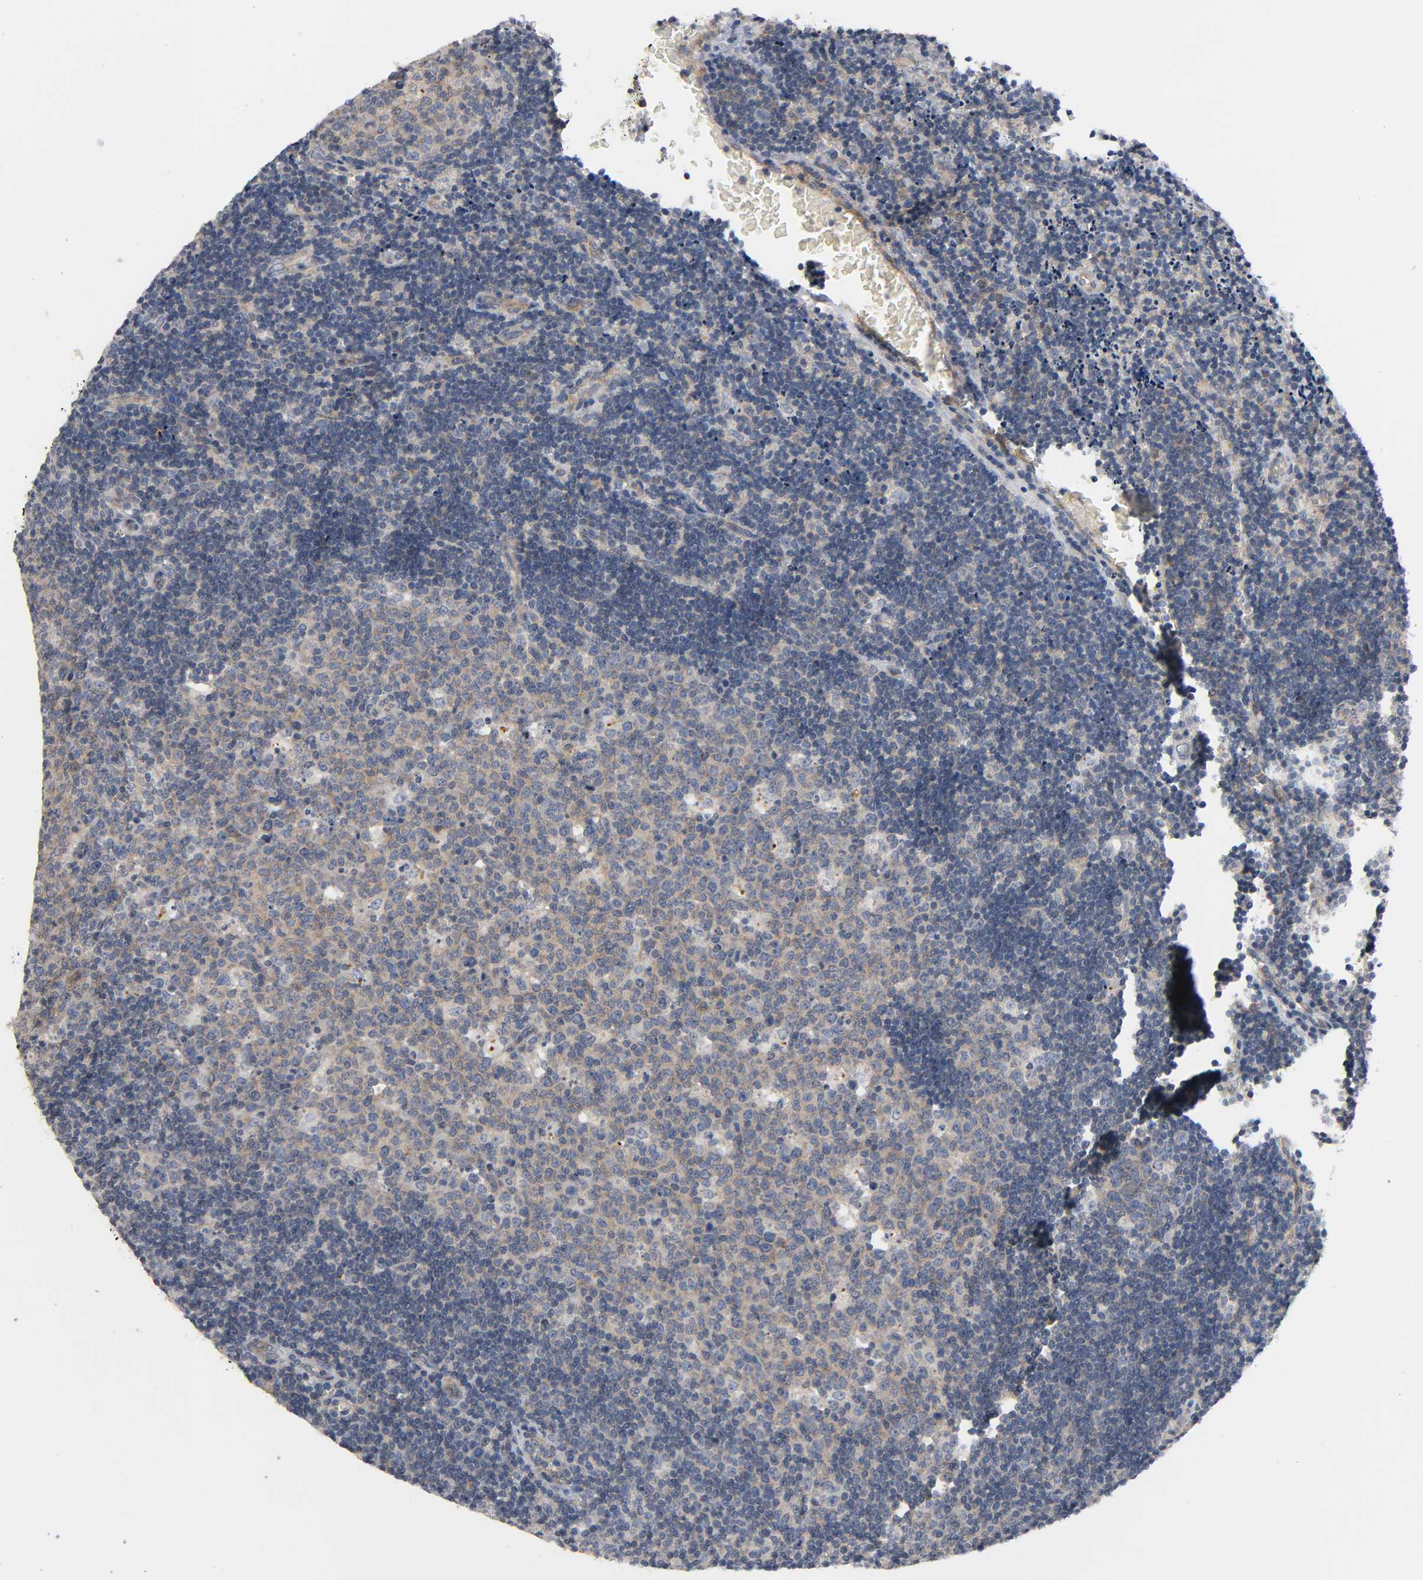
{"staining": {"intensity": "weak", "quantity": ">75%", "location": "cytoplasmic/membranous"}, "tissue": "lymph node", "cell_type": "Germinal center cells", "image_type": "normal", "snomed": [{"axis": "morphology", "description": "Normal tissue, NOS"}, {"axis": "topography", "description": "Lymph node"}, {"axis": "topography", "description": "Salivary gland"}], "caption": "This image demonstrates benign lymph node stained with immunohistochemistry (IHC) to label a protein in brown. The cytoplasmic/membranous of germinal center cells show weak positivity for the protein. Nuclei are counter-stained blue.", "gene": "HDAC6", "patient": {"sex": "male", "age": 8}}